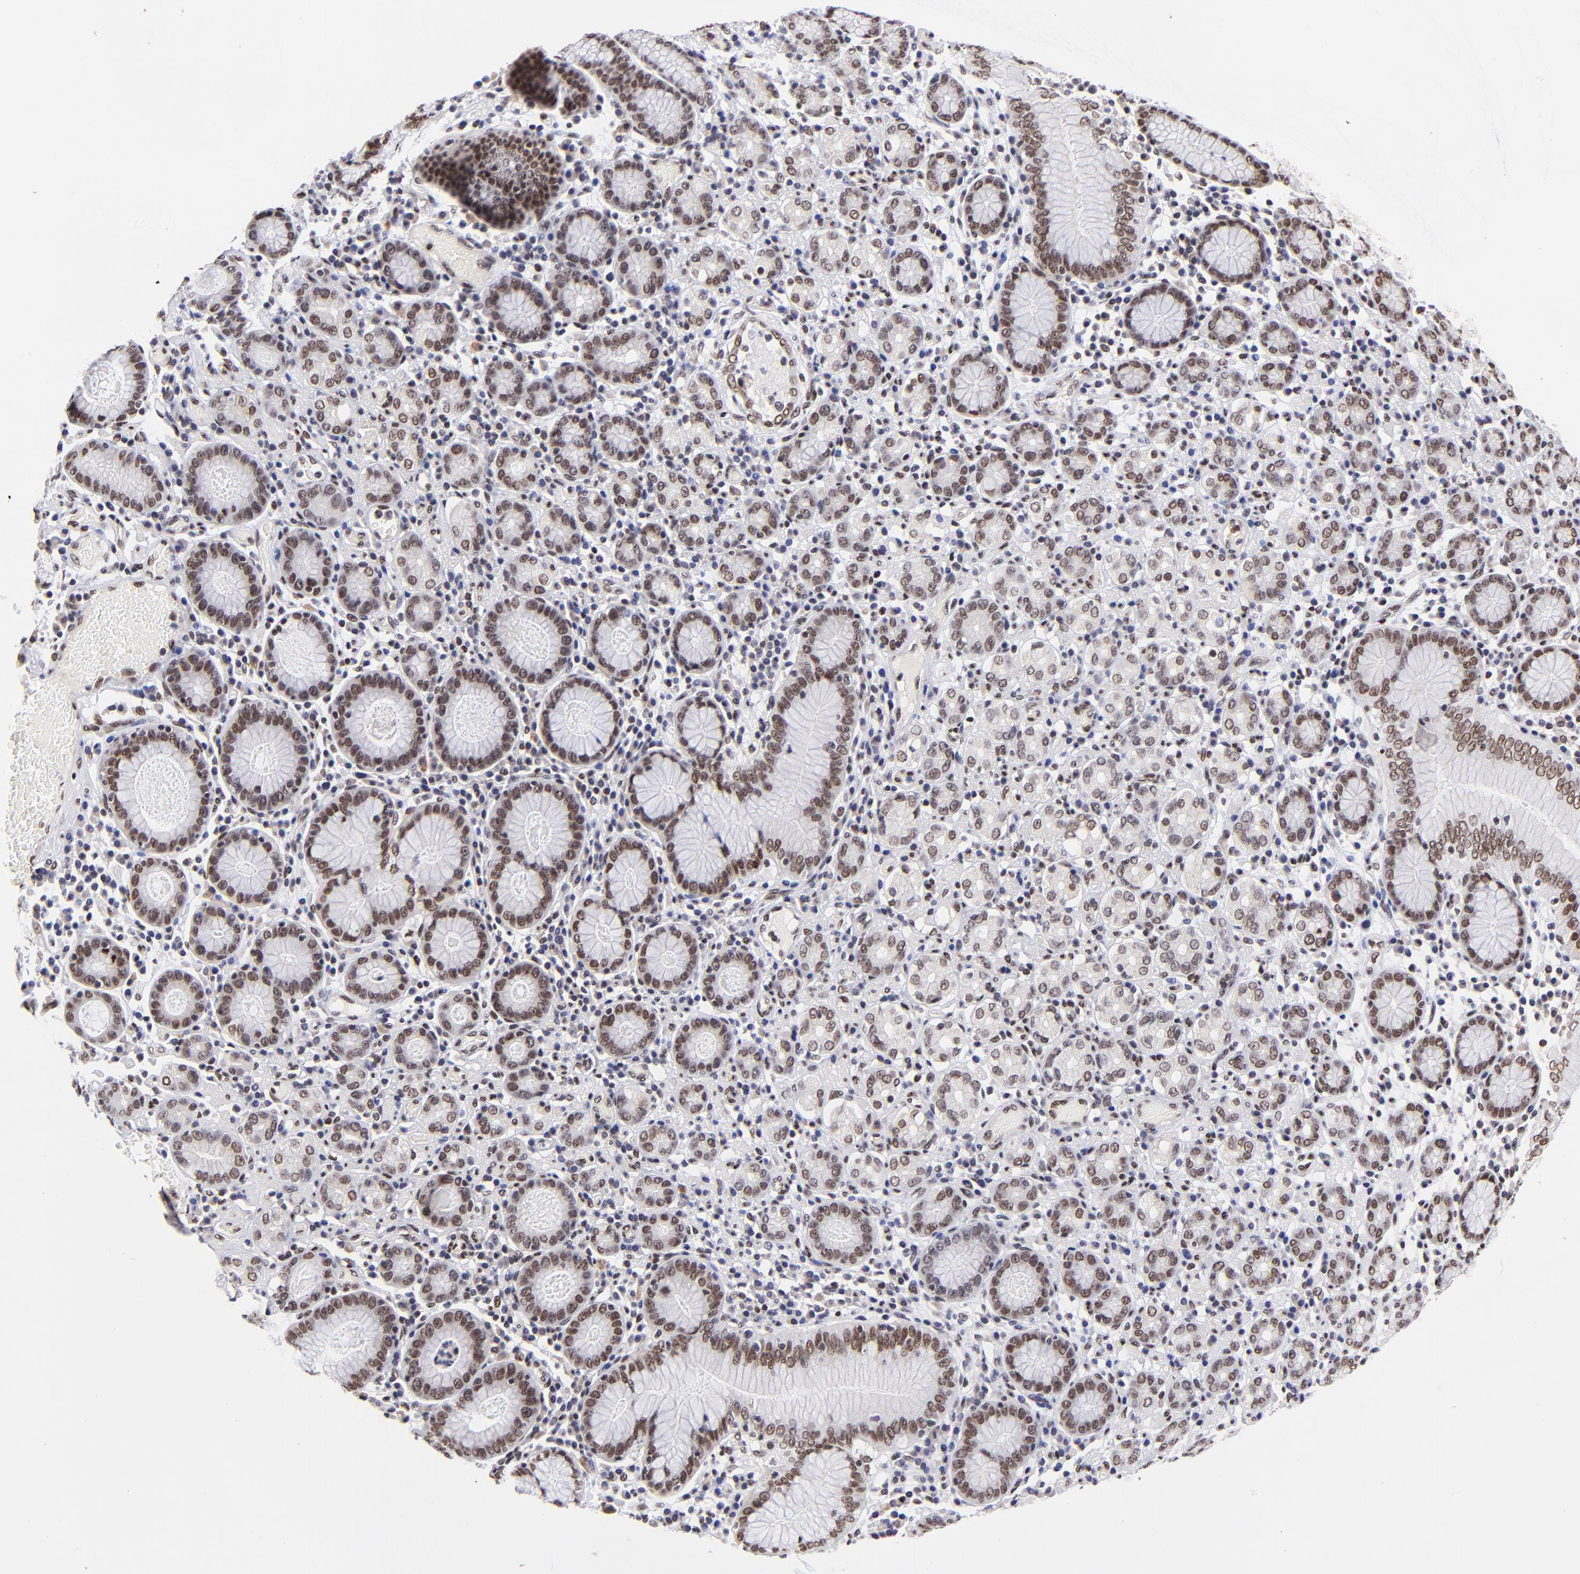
{"staining": {"intensity": "moderate", "quantity": ">75%", "location": "nuclear"}, "tissue": "stomach cancer", "cell_type": "Tumor cells", "image_type": "cancer", "snomed": [{"axis": "morphology", "description": "Adenocarcinoma, NOS"}, {"axis": "topography", "description": "Stomach, lower"}], "caption": "This histopathology image exhibits stomach cancer stained with immunohistochemistry (IHC) to label a protein in brown. The nuclear of tumor cells show moderate positivity for the protein. Nuclei are counter-stained blue.", "gene": "MIDEAS", "patient": {"sex": "male", "age": 88}}